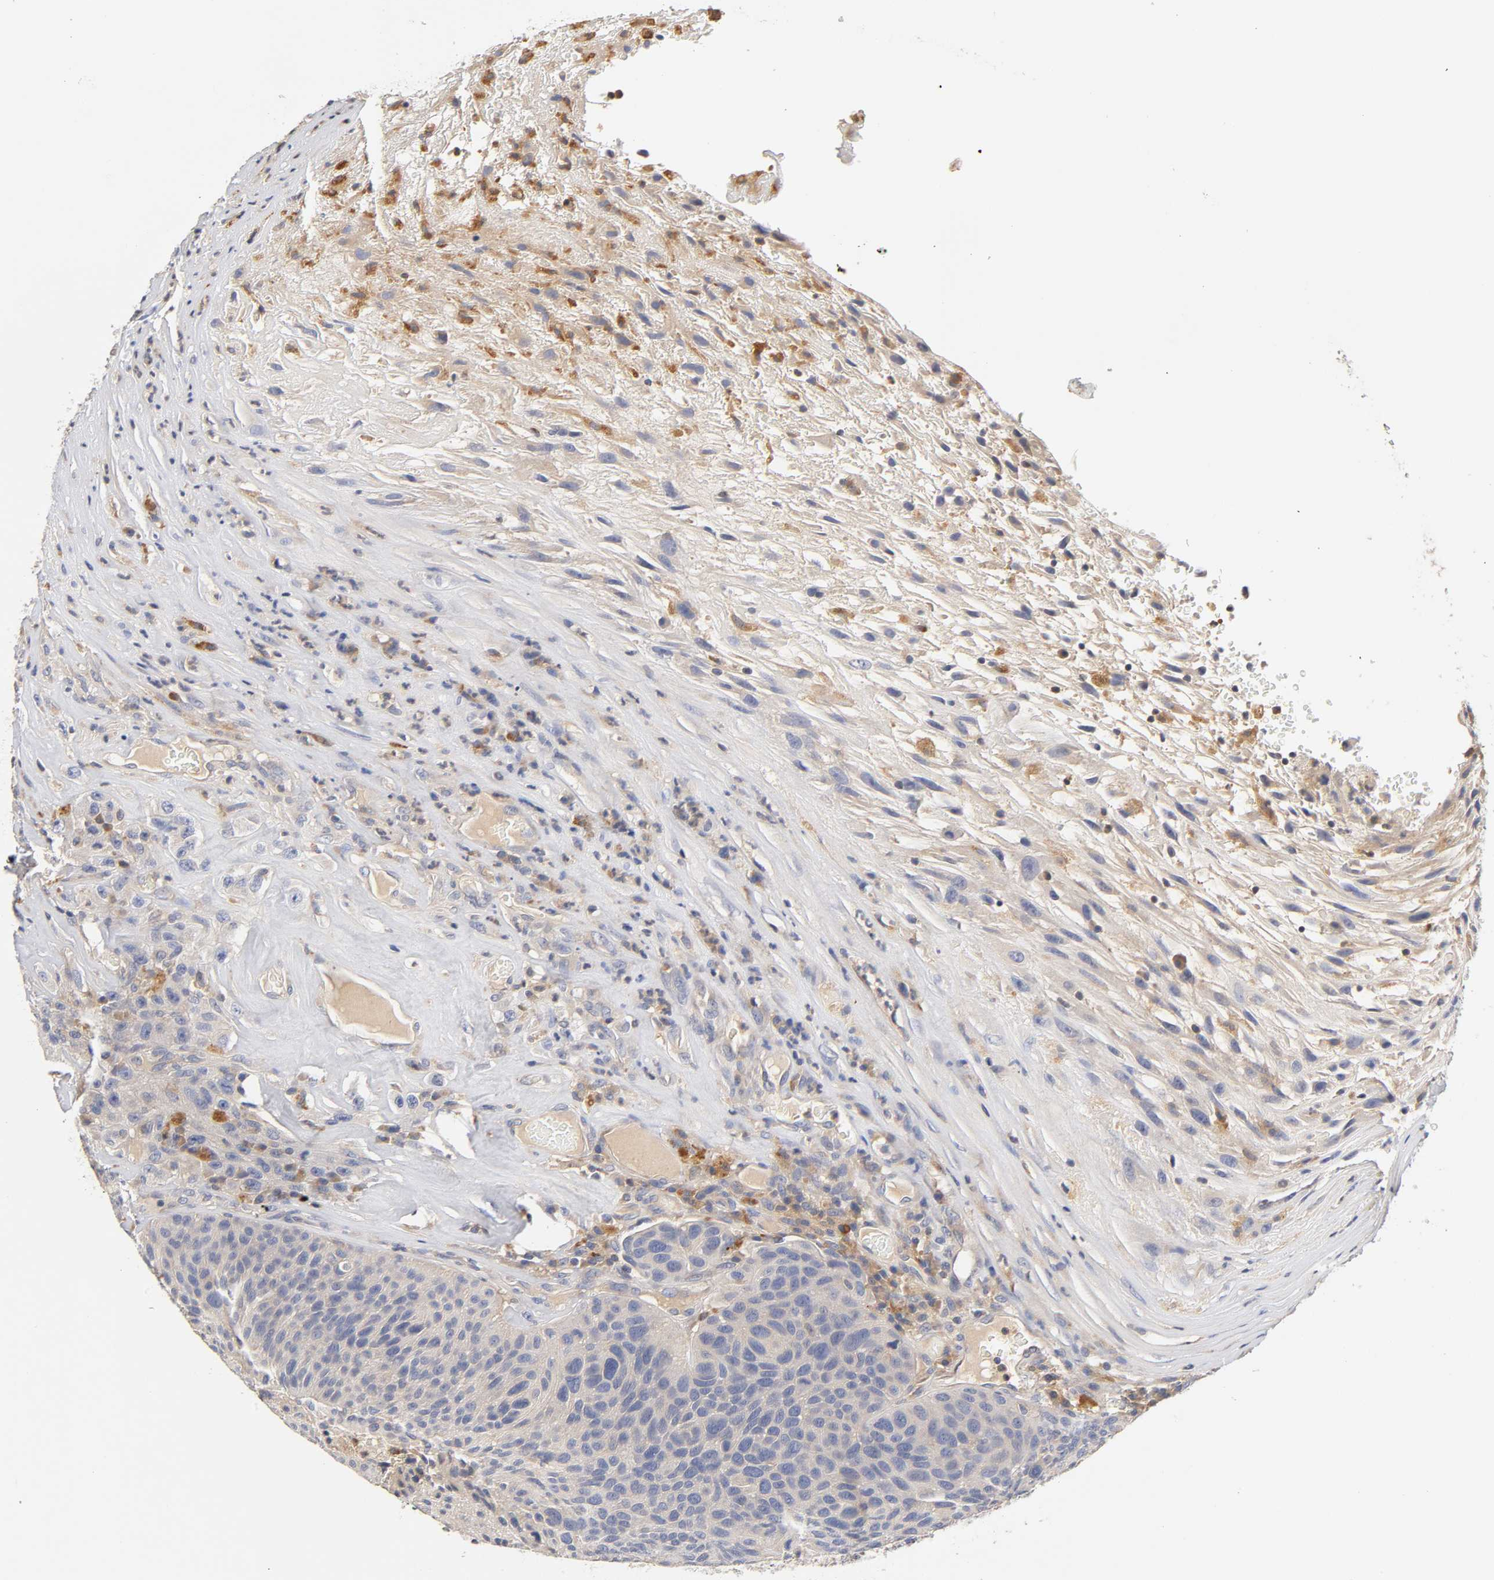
{"staining": {"intensity": "weak", "quantity": ">75%", "location": "cytoplasmic/membranous"}, "tissue": "urothelial cancer", "cell_type": "Tumor cells", "image_type": "cancer", "snomed": [{"axis": "morphology", "description": "Urothelial carcinoma, High grade"}, {"axis": "topography", "description": "Urinary bladder"}], "caption": "Immunohistochemical staining of human urothelial carcinoma (high-grade) shows low levels of weak cytoplasmic/membranous protein expression in about >75% of tumor cells.", "gene": "RHOA", "patient": {"sex": "male", "age": 66}}